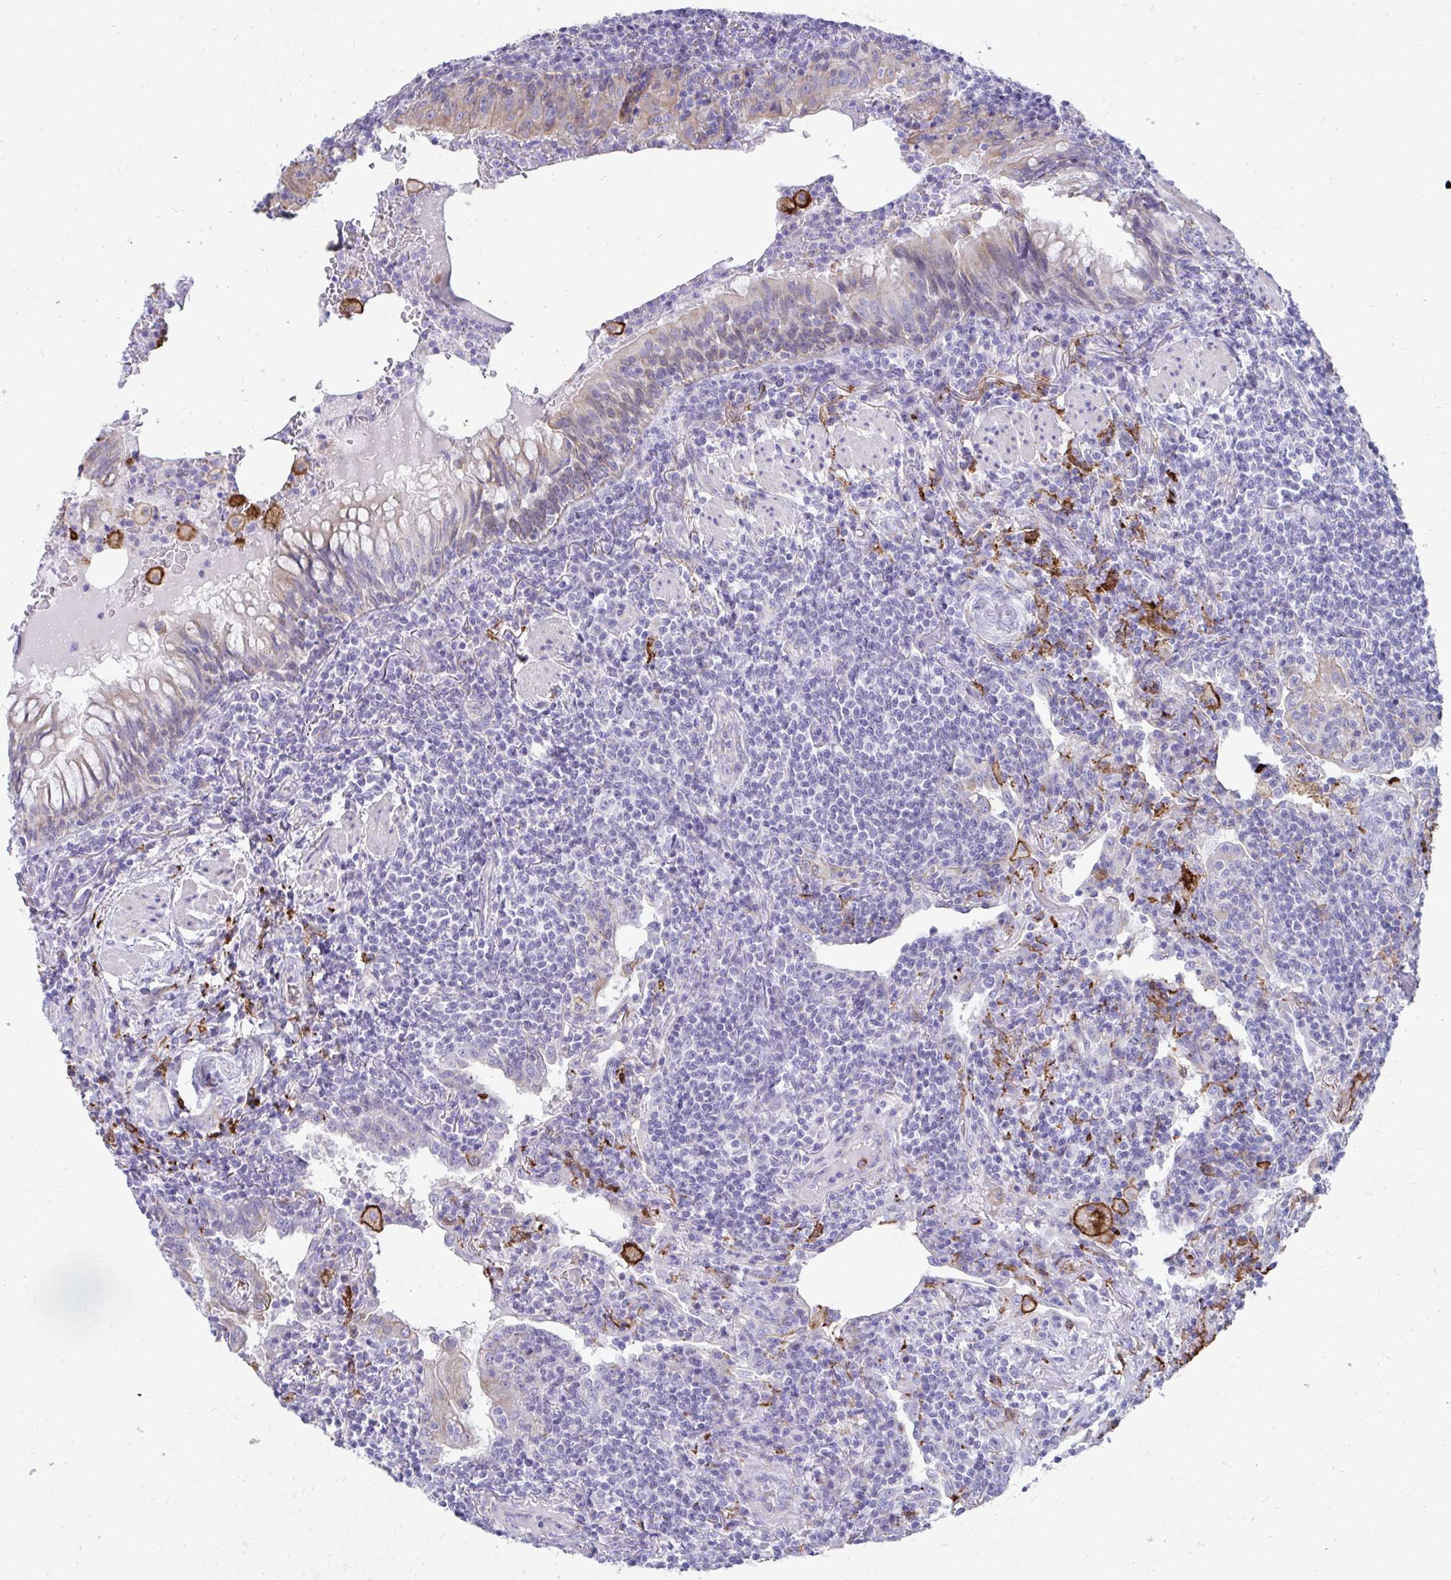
{"staining": {"intensity": "negative", "quantity": "none", "location": "none"}, "tissue": "lymphoma", "cell_type": "Tumor cells", "image_type": "cancer", "snomed": [{"axis": "morphology", "description": "Malignant lymphoma, non-Hodgkin's type, Low grade"}, {"axis": "topography", "description": "Lung"}], "caption": "High magnification brightfield microscopy of lymphoma stained with DAB (brown) and counterstained with hematoxylin (blue): tumor cells show no significant positivity.", "gene": "CD163", "patient": {"sex": "female", "age": 71}}